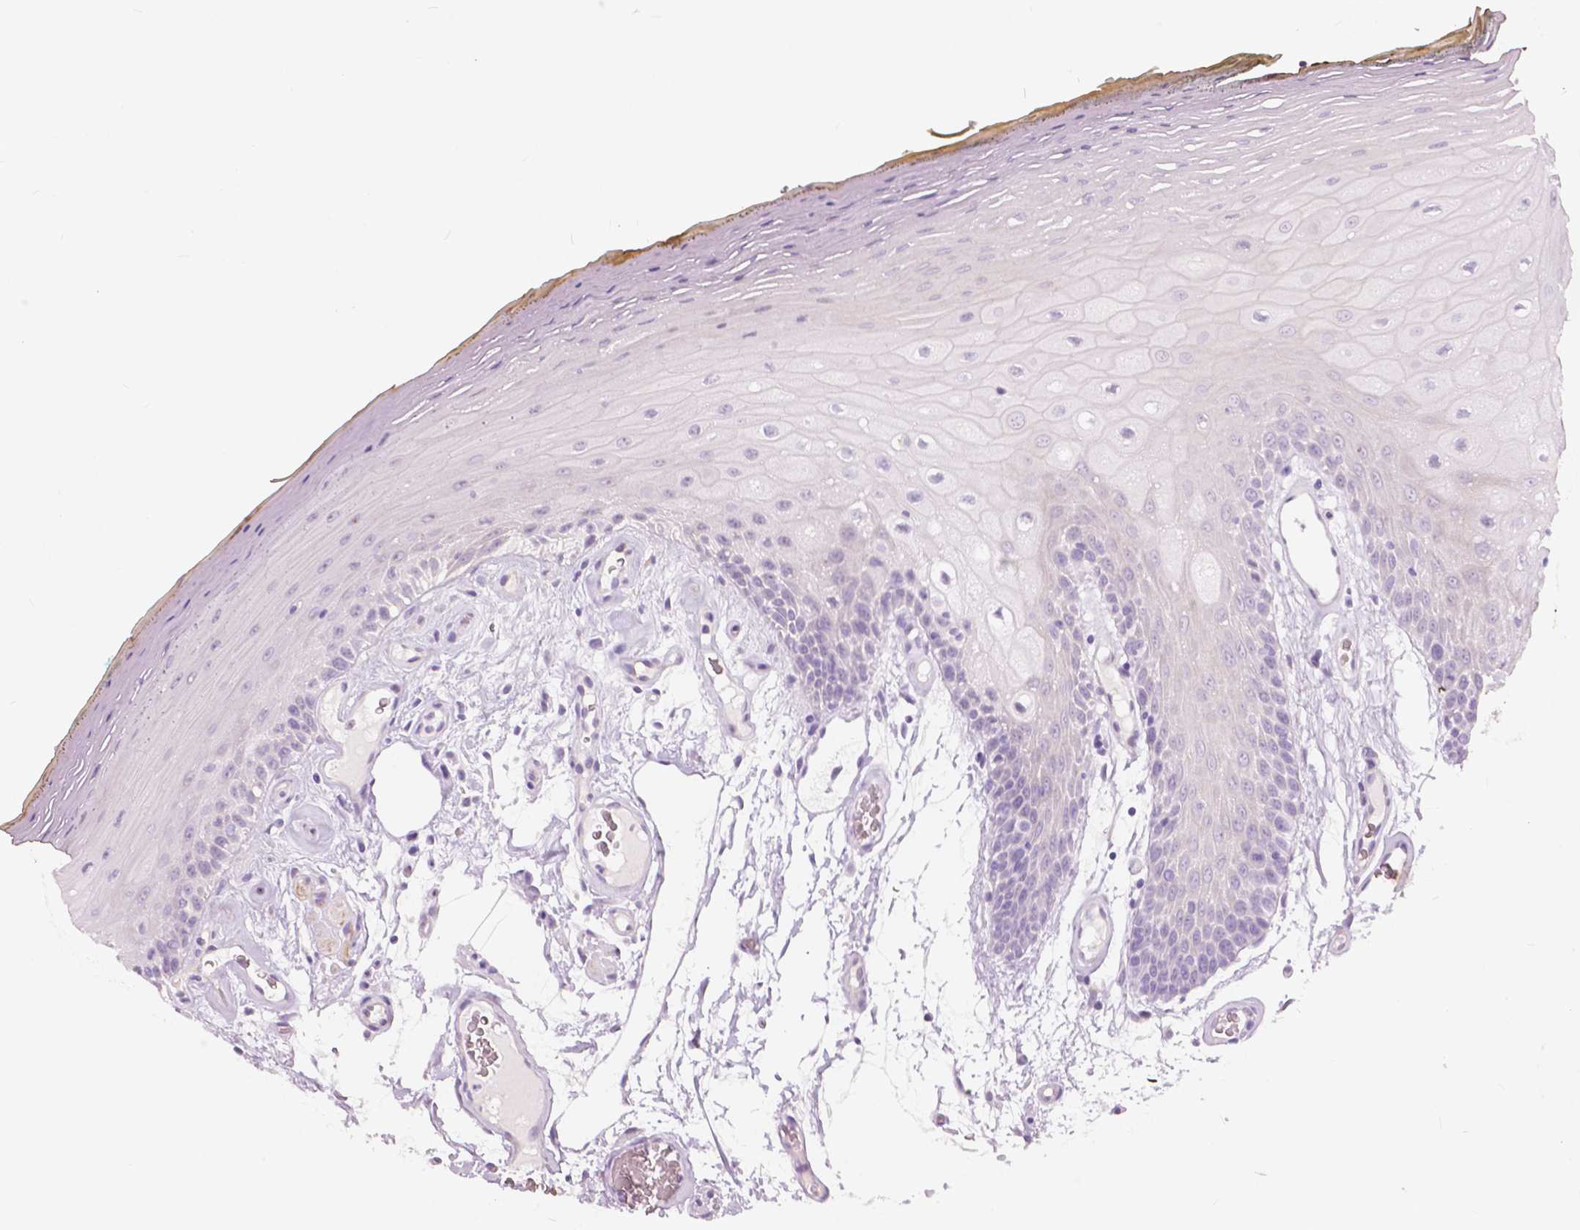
{"staining": {"intensity": "negative", "quantity": "none", "location": "none"}, "tissue": "oral mucosa", "cell_type": "Squamous epithelial cells", "image_type": "normal", "snomed": [{"axis": "morphology", "description": "Normal tissue, NOS"}, {"axis": "morphology", "description": "Squamous cell carcinoma, NOS"}, {"axis": "topography", "description": "Oral tissue"}, {"axis": "topography", "description": "Head-Neck"}], "caption": "Micrograph shows no protein expression in squamous epithelial cells of benign oral mucosa.", "gene": "A4GNT", "patient": {"sex": "male", "age": 52}}